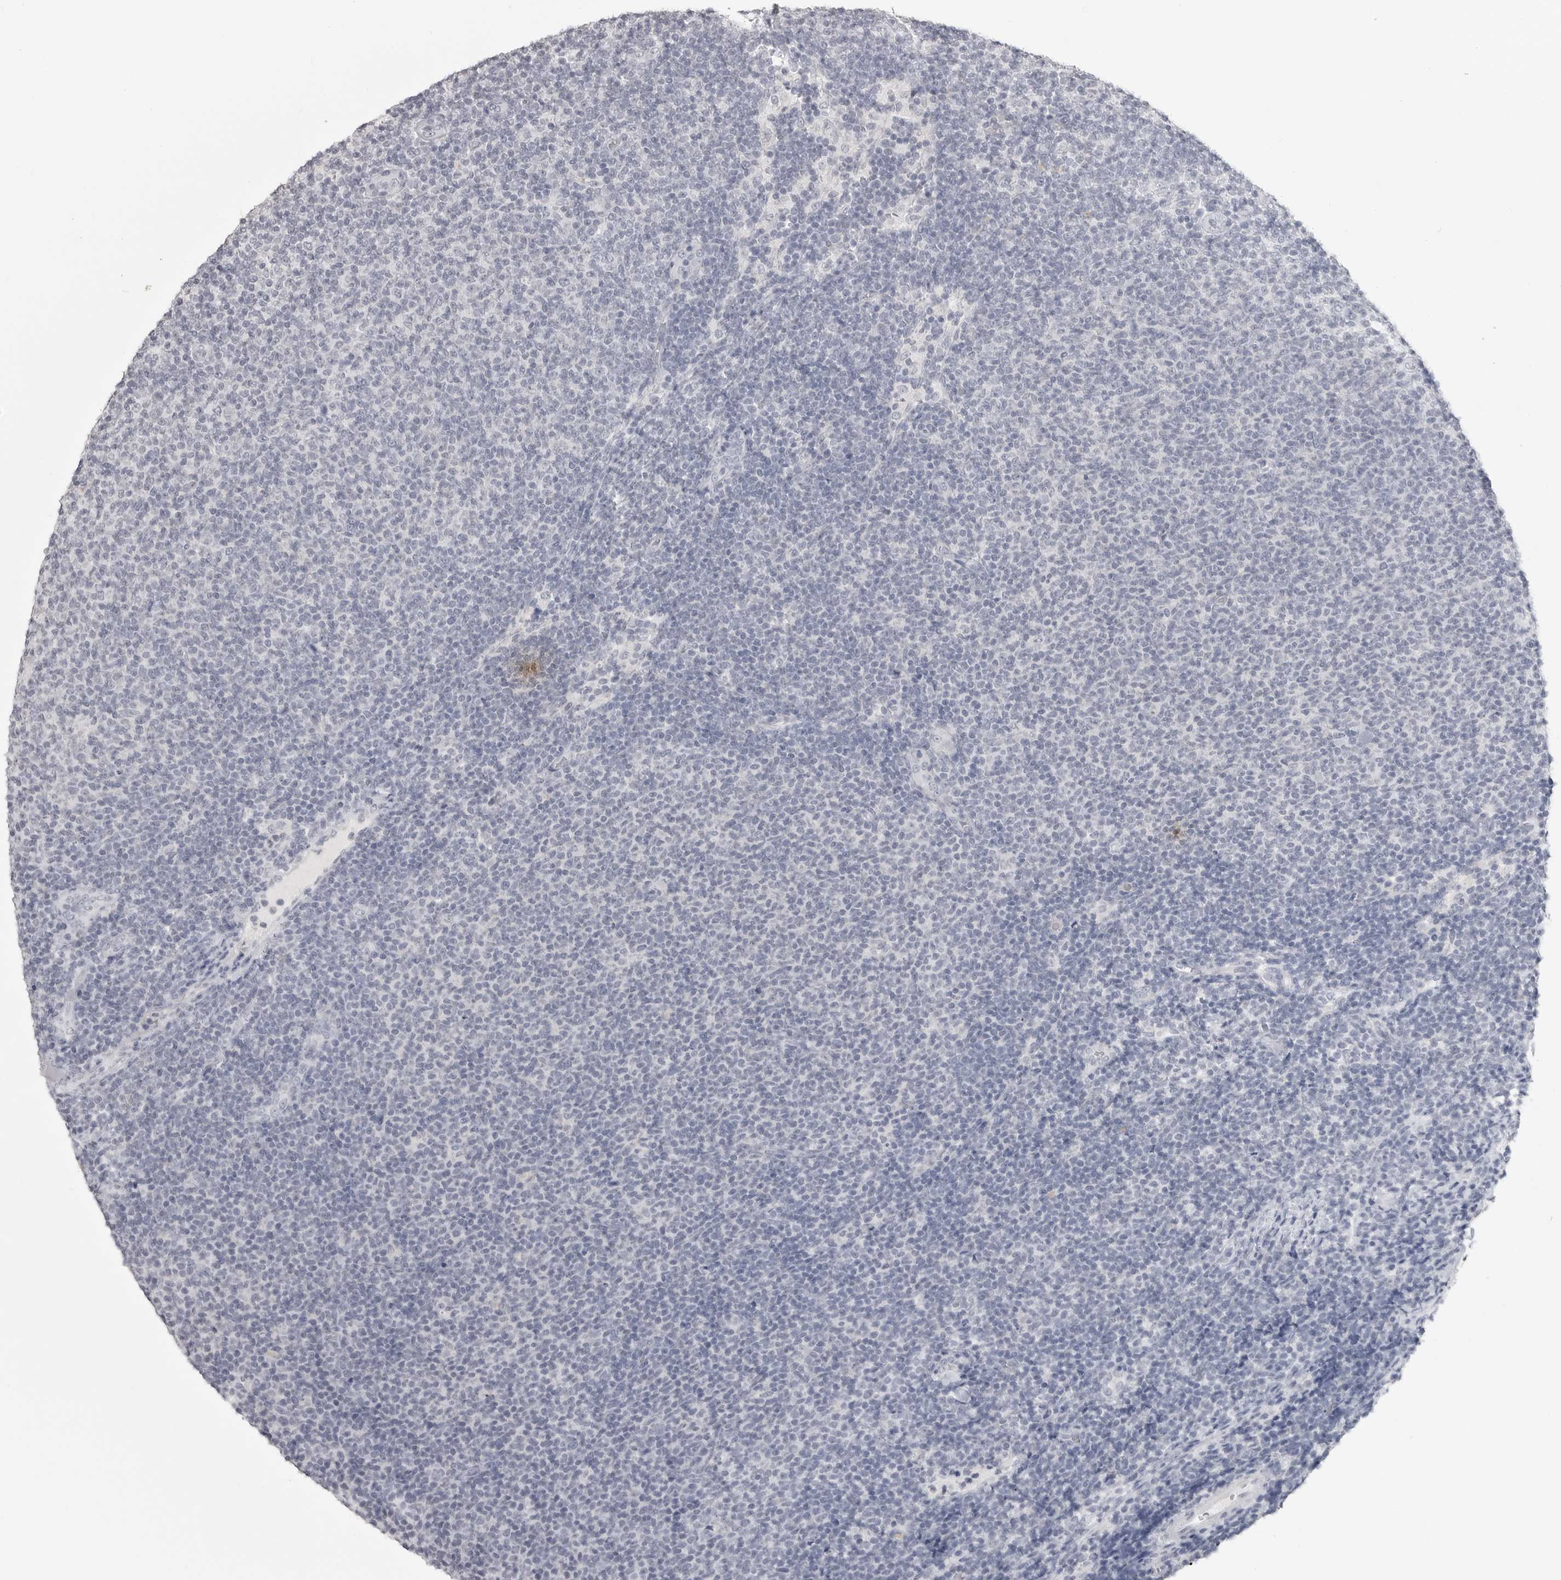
{"staining": {"intensity": "negative", "quantity": "none", "location": "none"}, "tissue": "lymphoma", "cell_type": "Tumor cells", "image_type": "cancer", "snomed": [{"axis": "morphology", "description": "Malignant lymphoma, non-Hodgkin's type, Low grade"}, {"axis": "topography", "description": "Lymph node"}], "caption": "Immunohistochemistry (IHC) photomicrograph of neoplastic tissue: lymphoma stained with DAB (3,3'-diaminobenzidine) displays no significant protein expression in tumor cells.", "gene": "PRSS1", "patient": {"sex": "male", "age": 66}}